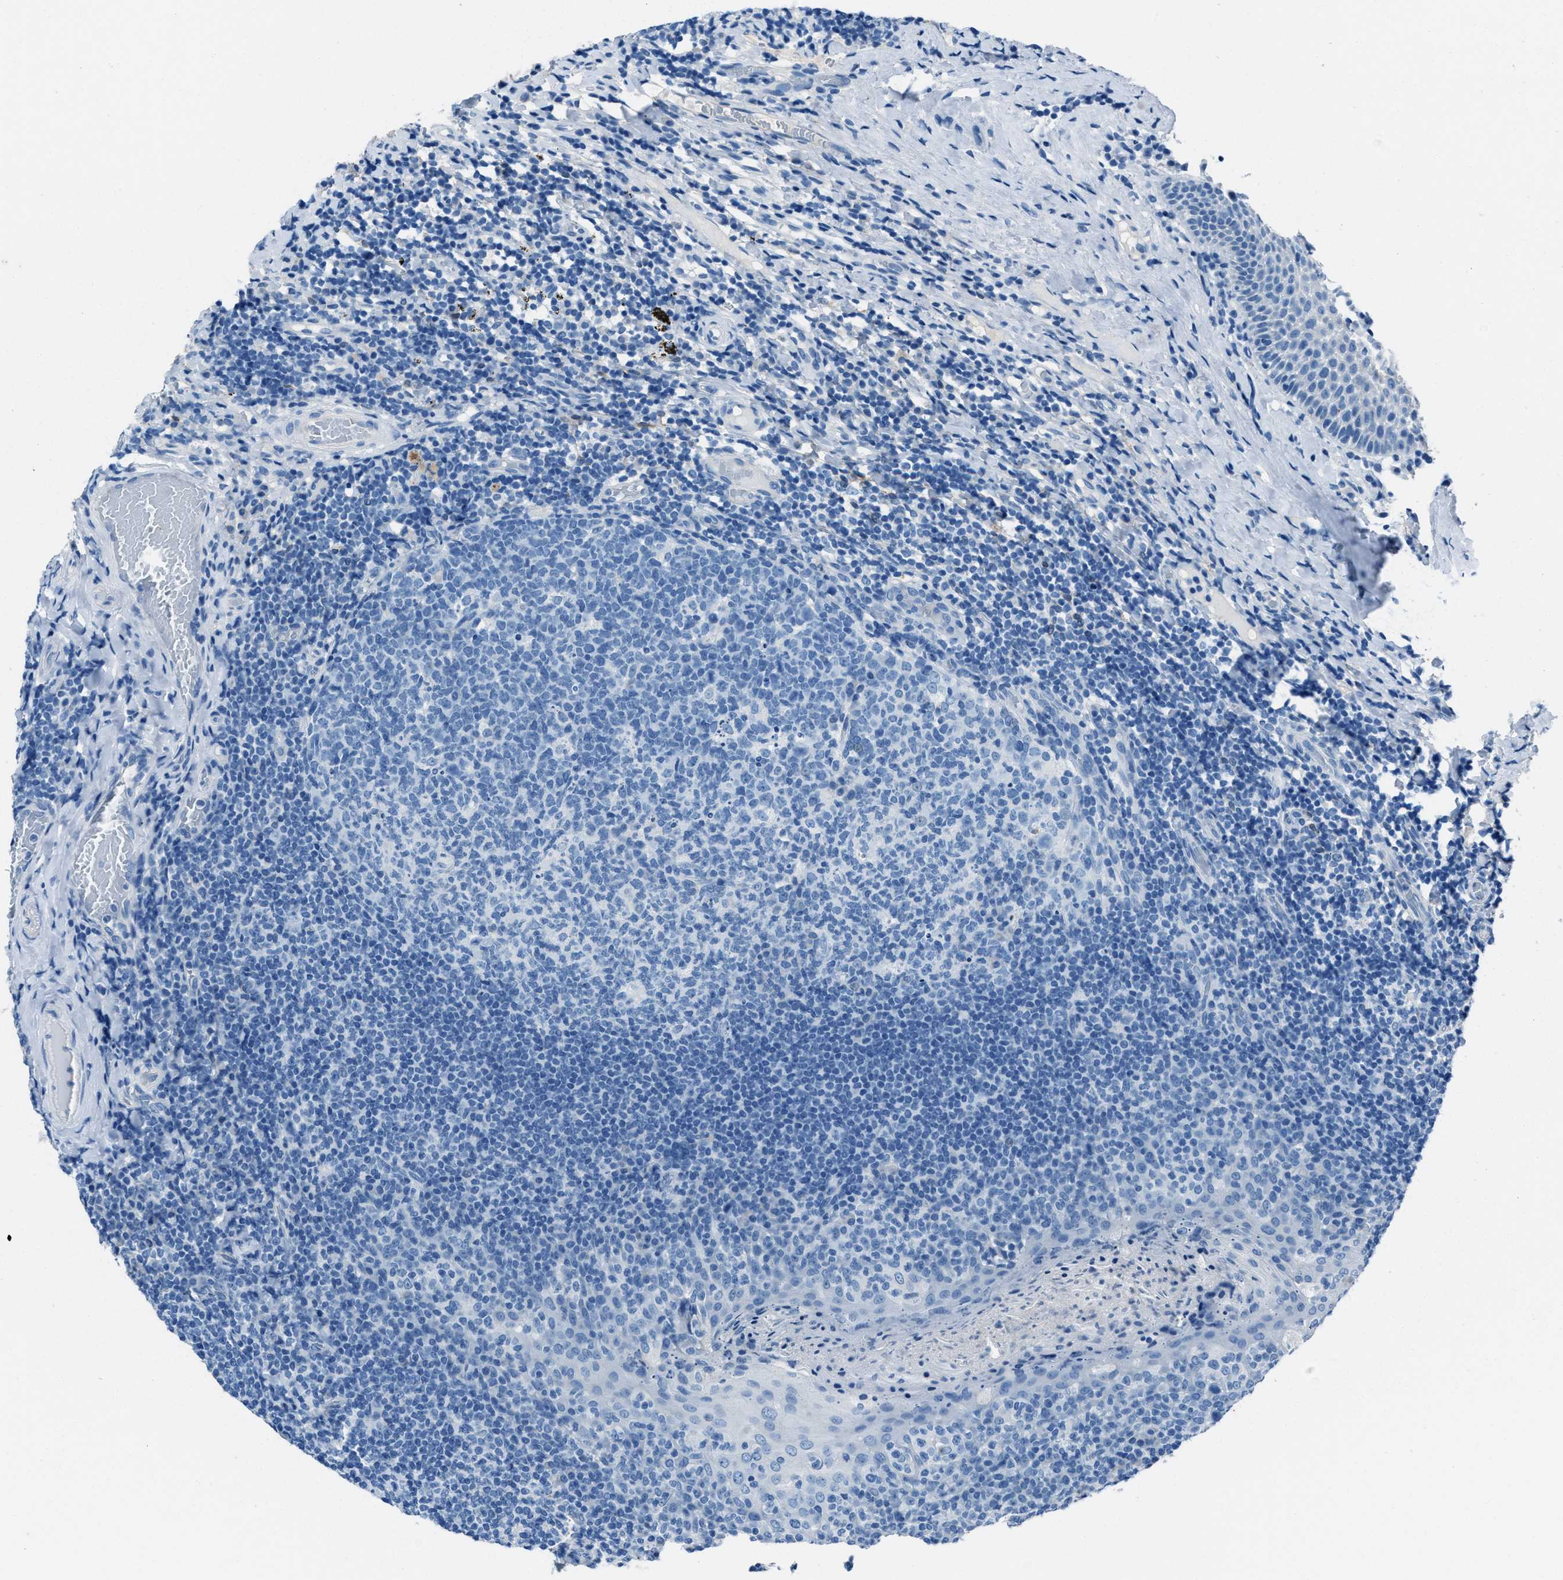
{"staining": {"intensity": "negative", "quantity": "none", "location": "none"}, "tissue": "tonsil", "cell_type": "Germinal center cells", "image_type": "normal", "snomed": [{"axis": "morphology", "description": "Normal tissue, NOS"}, {"axis": "topography", "description": "Tonsil"}], "caption": "A high-resolution image shows IHC staining of unremarkable tonsil, which reveals no significant expression in germinal center cells.", "gene": "AMACR", "patient": {"sex": "female", "age": 19}}